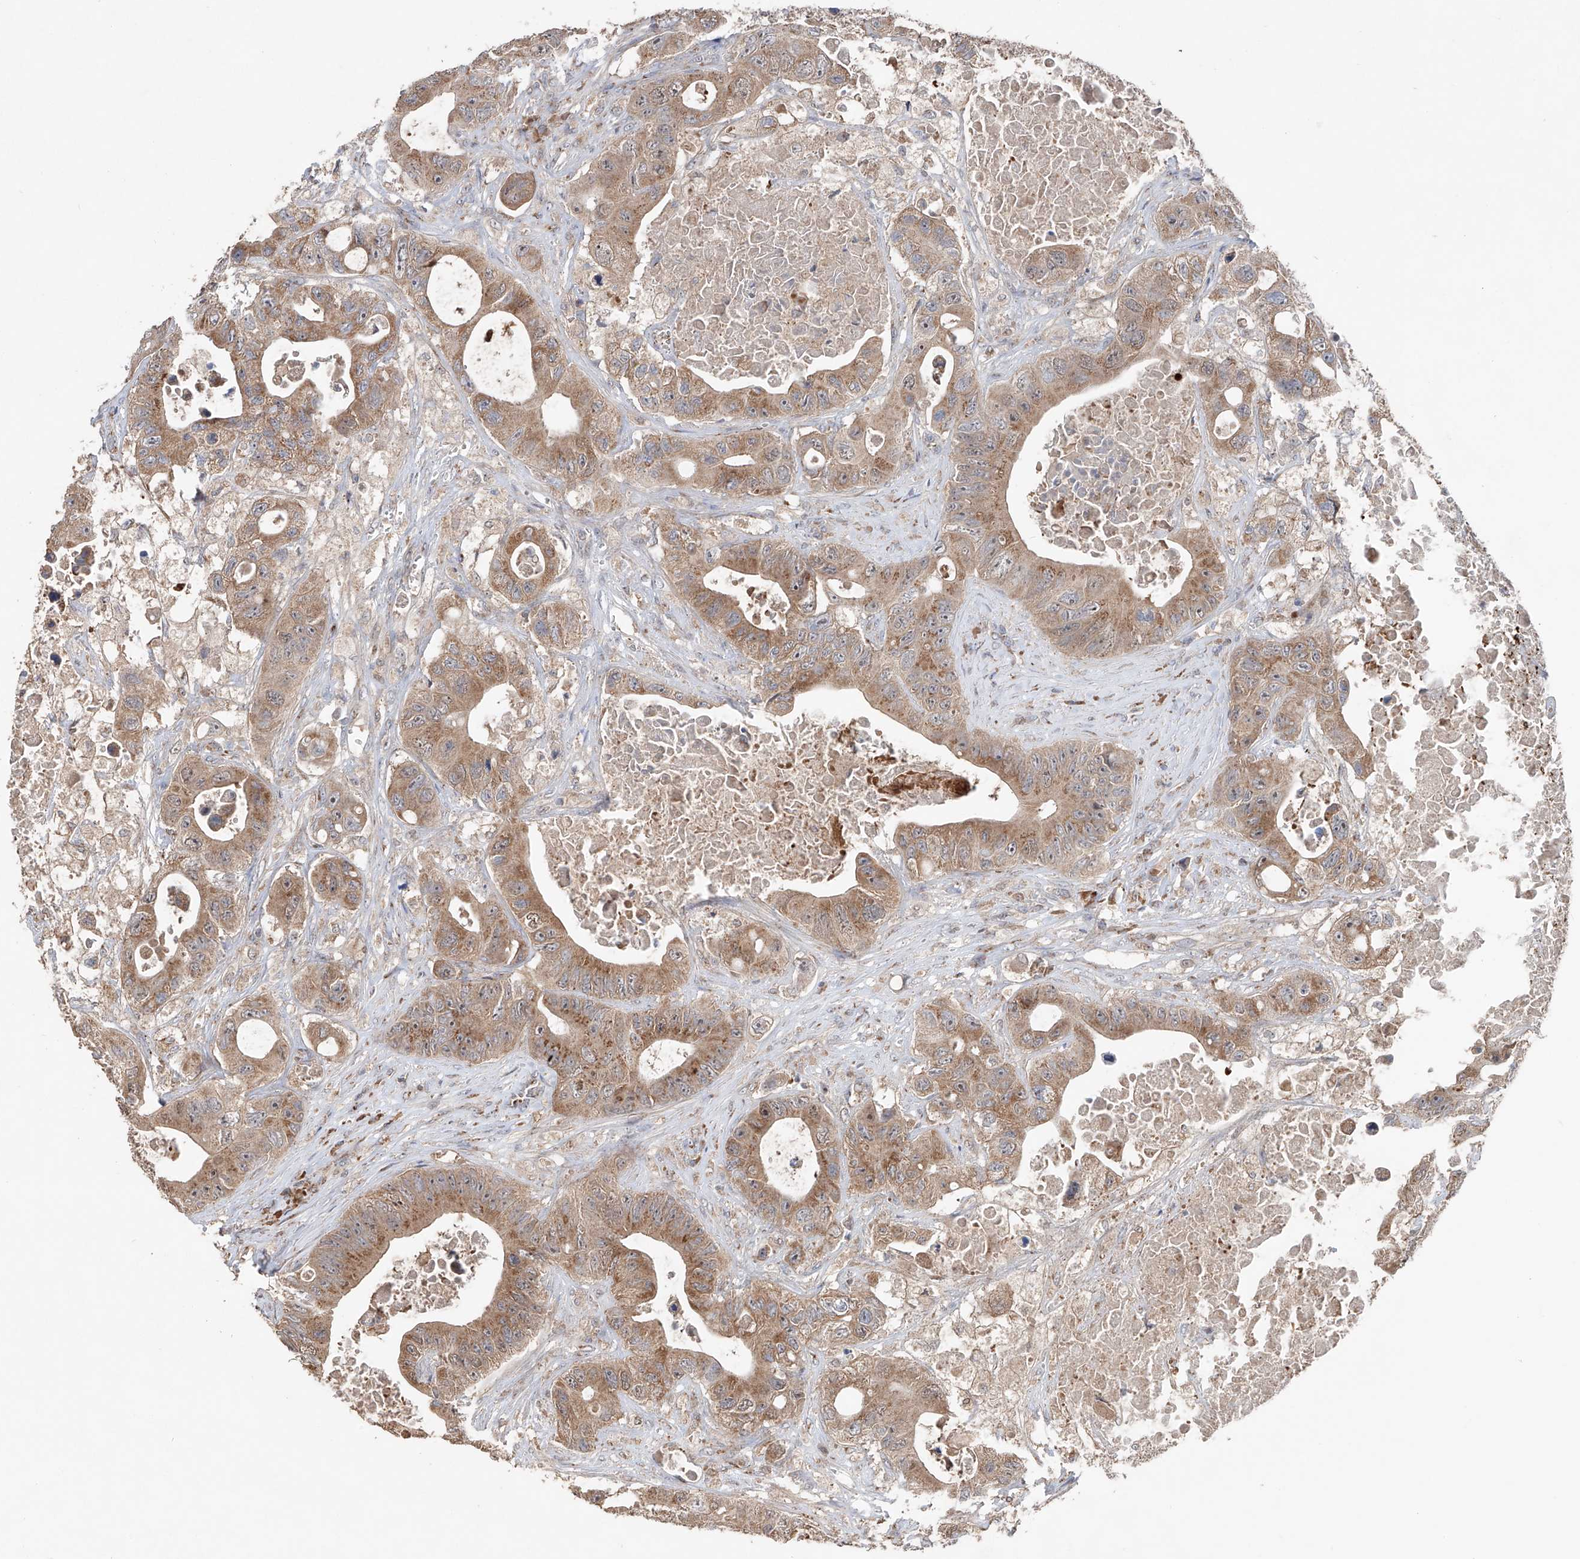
{"staining": {"intensity": "moderate", "quantity": ">75%", "location": "cytoplasmic/membranous"}, "tissue": "colorectal cancer", "cell_type": "Tumor cells", "image_type": "cancer", "snomed": [{"axis": "morphology", "description": "Adenocarcinoma, NOS"}, {"axis": "topography", "description": "Colon"}], "caption": "Immunohistochemical staining of colorectal cancer displays medium levels of moderate cytoplasmic/membranous protein positivity in approximately >75% of tumor cells. (DAB = brown stain, brightfield microscopy at high magnification).", "gene": "EDN1", "patient": {"sex": "female", "age": 46}}